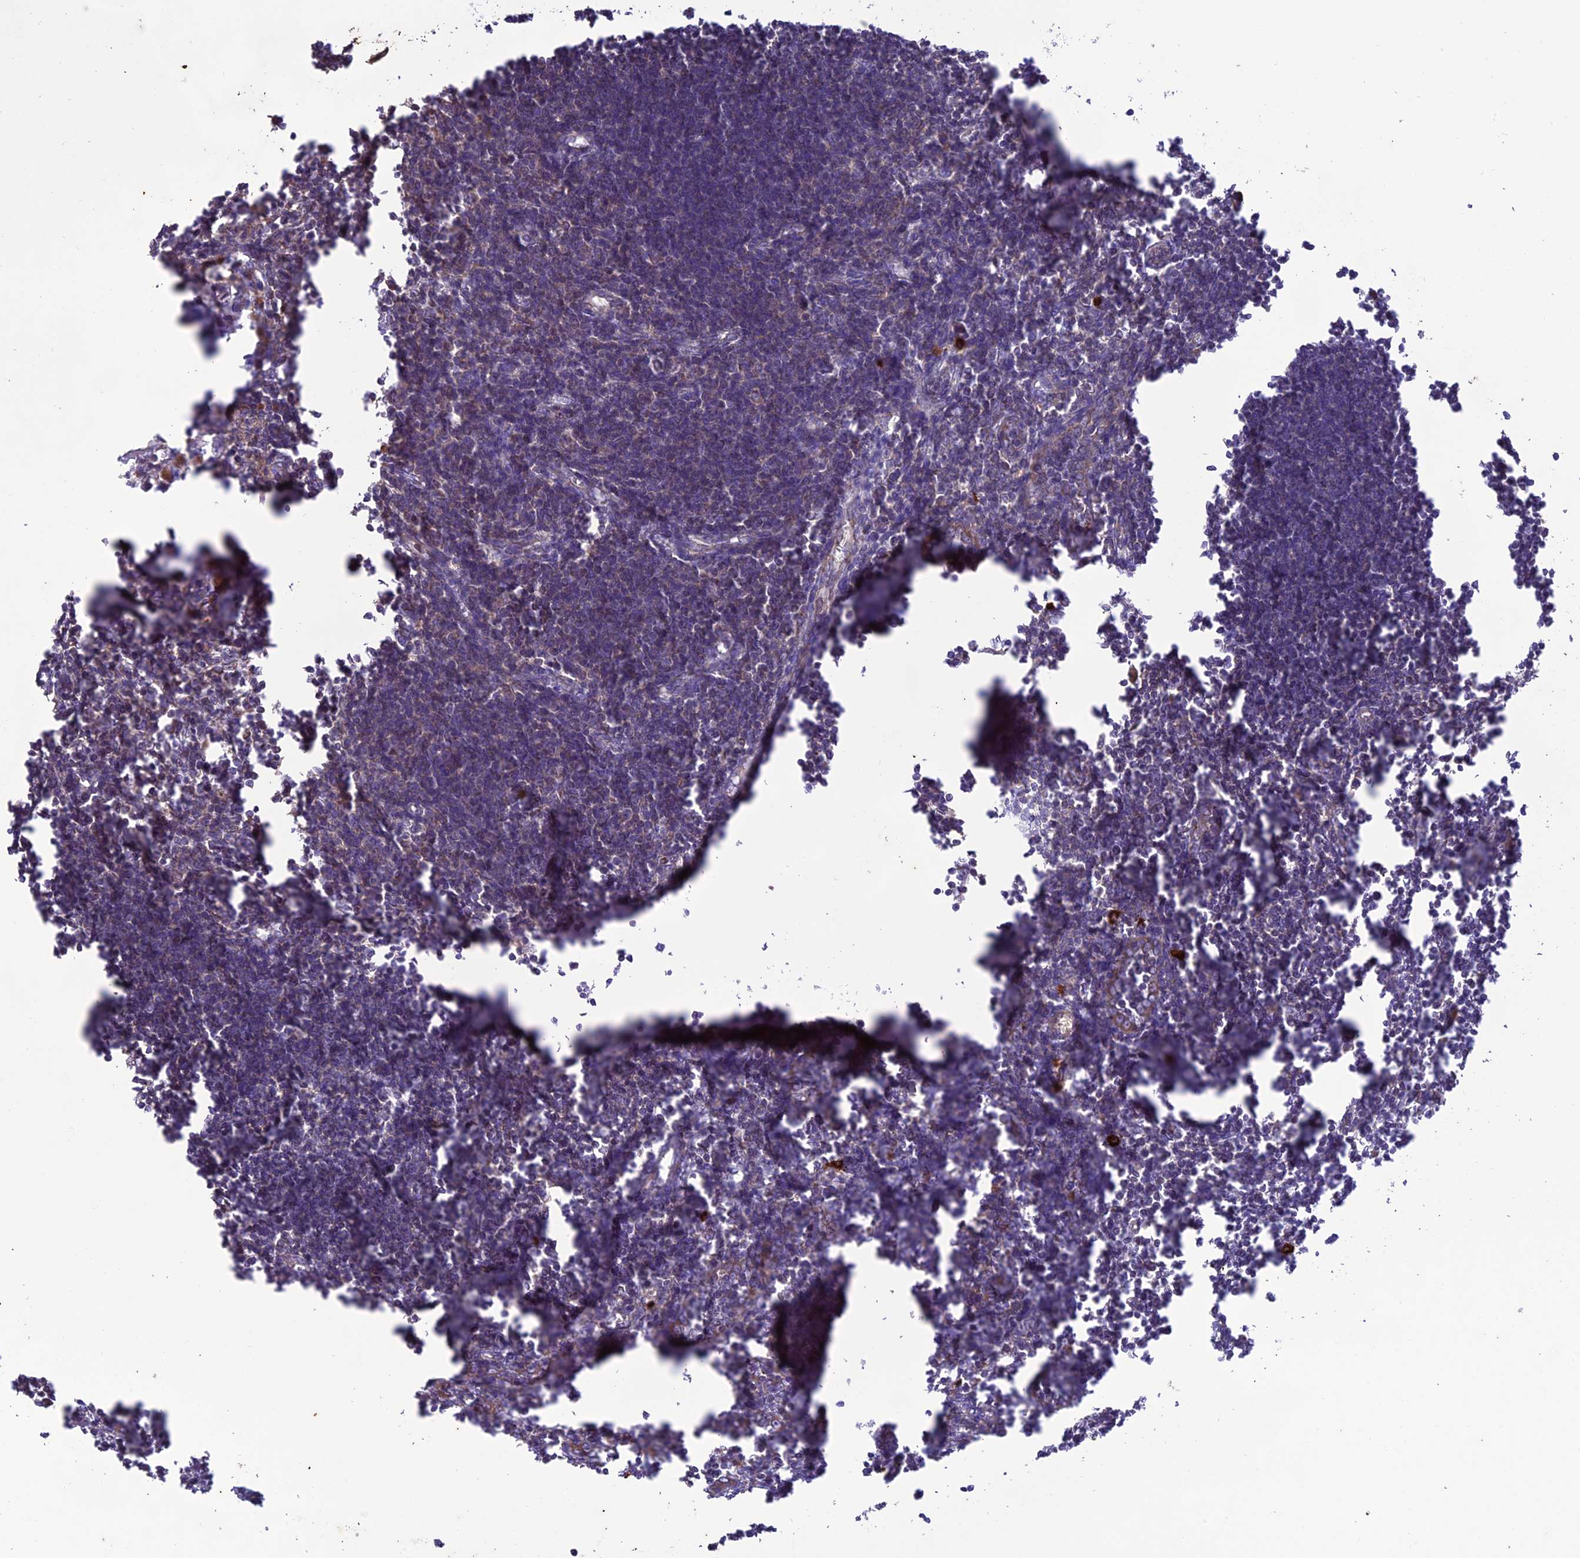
{"staining": {"intensity": "moderate", "quantity": "25%-75%", "location": "cytoplasmic/membranous"}, "tissue": "lymph node", "cell_type": "Germinal center cells", "image_type": "normal", "snomed": [{"axis": "morphology", "description": "Normal tissue, NOS"}, {"axis": "morphology", "description": "Malignant melanoma, Metastatic site"}, {"axis": "topography", "description": "Lymph node"}], "caption": "IHC photomicrograph of benign lymph node: lymph node stained using immunohistochemistry reveals medium levels of moderate protein expression localized specifically in the cytoplasmic/membranous of germinal center cells, appearing as a cytoplasmic/membranous brown color.", "gene": "NDUFAF1", "patient": {"sex": "male", "age": 41}}